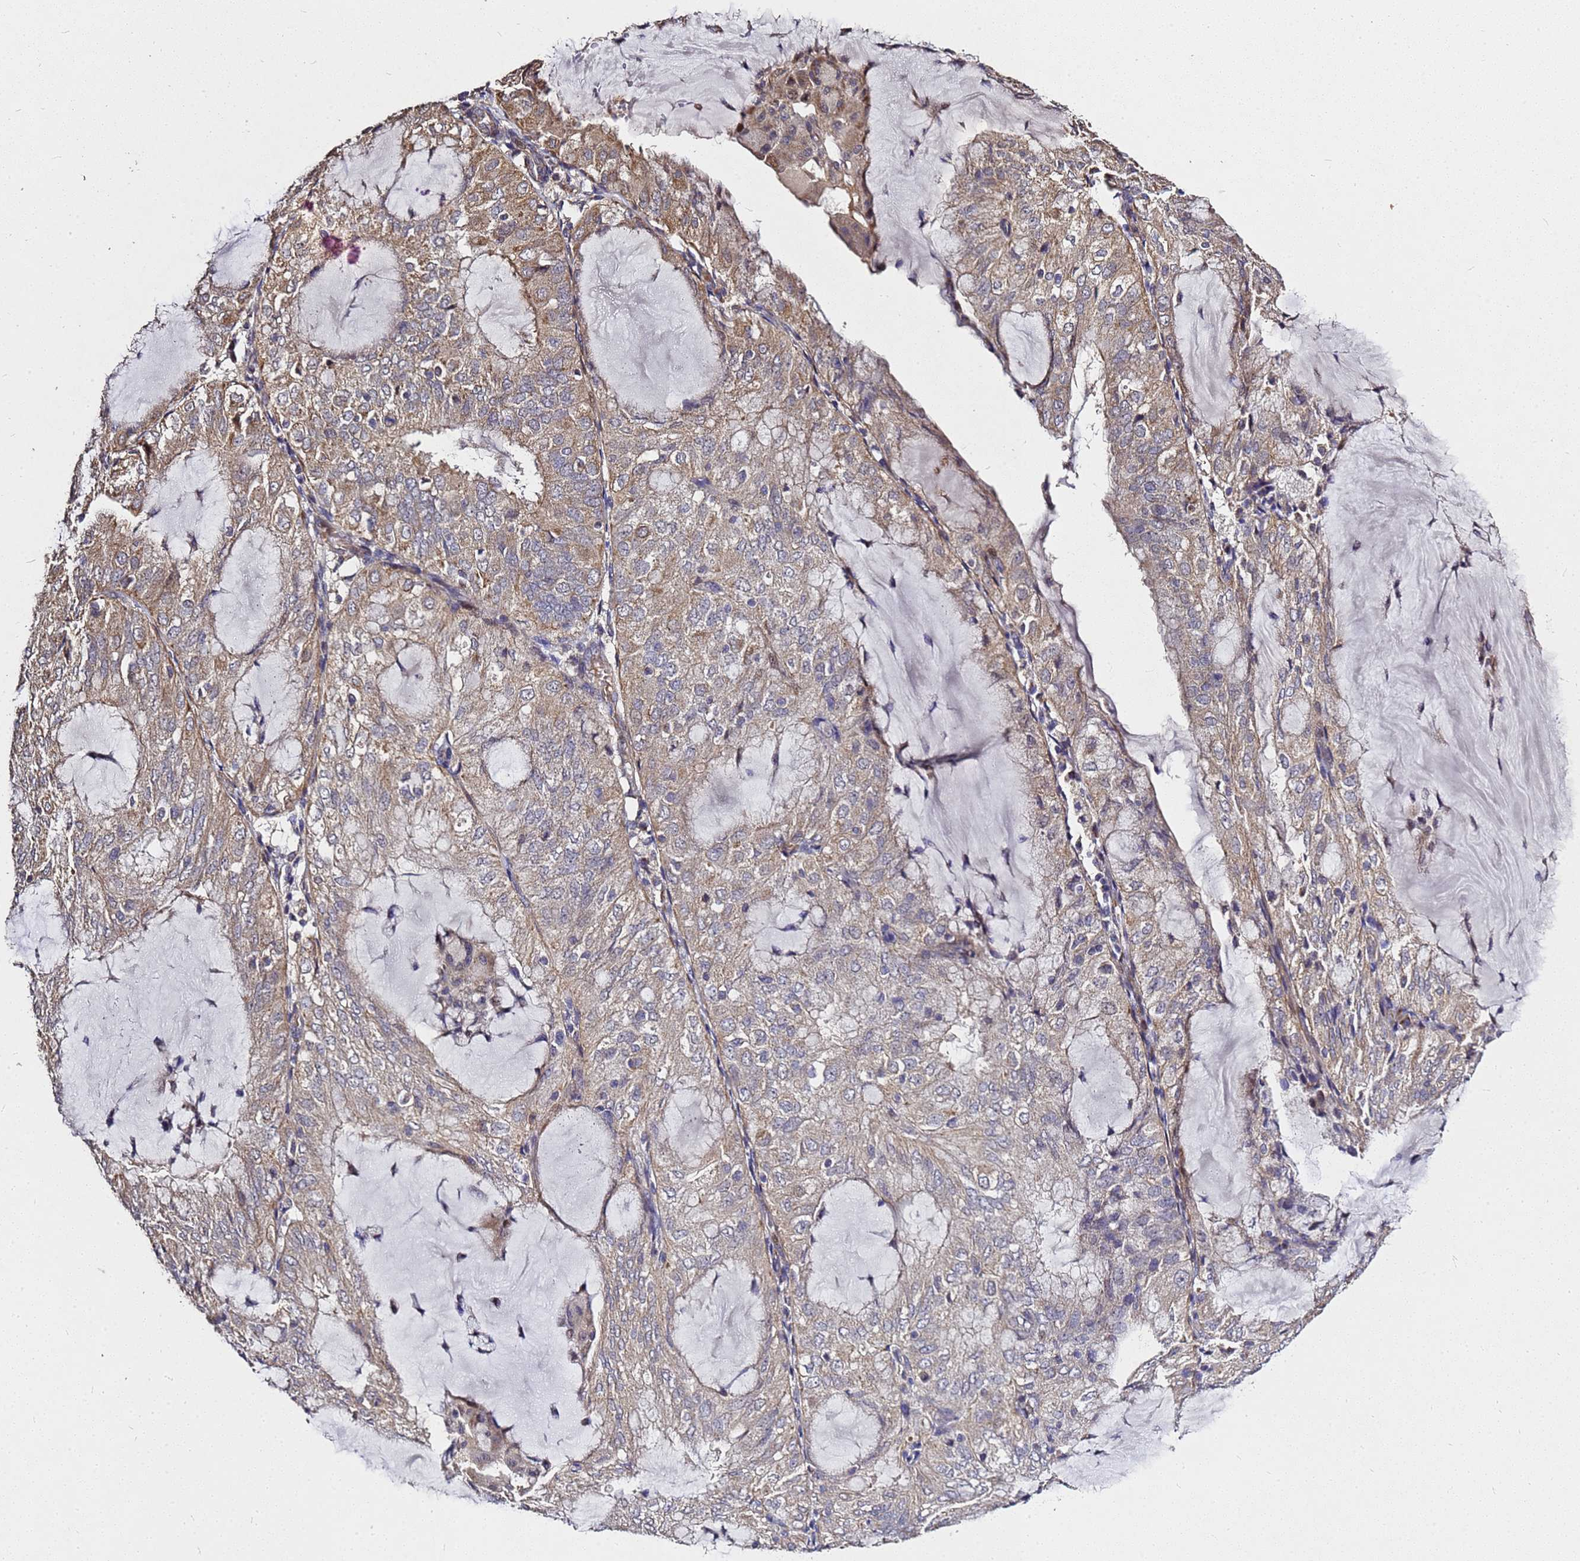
{"staining": {"intensity": "weak", "quantity": ">75%", "location": "cytoplasmic/membranous"}, "tissue": "endometrial cancer", "cell_type": "Tumor cells", "image_type": "cancer", "snomed": [{"axis": "morphology", "description": "Adenocarcinoma, NOS"}, {"axis": "topography", "description": "Endometrium"}], "caption": "IHC (DAB (3,3'-diaminobenzidine)) staining of adenocarcinoma (endometrial) reveals weak cytoplasmic/membranous protein expression in approximately >75% of tumor cells.", "gene": "RSPRY1", "patient": {"sex": "female", "age": 81}}